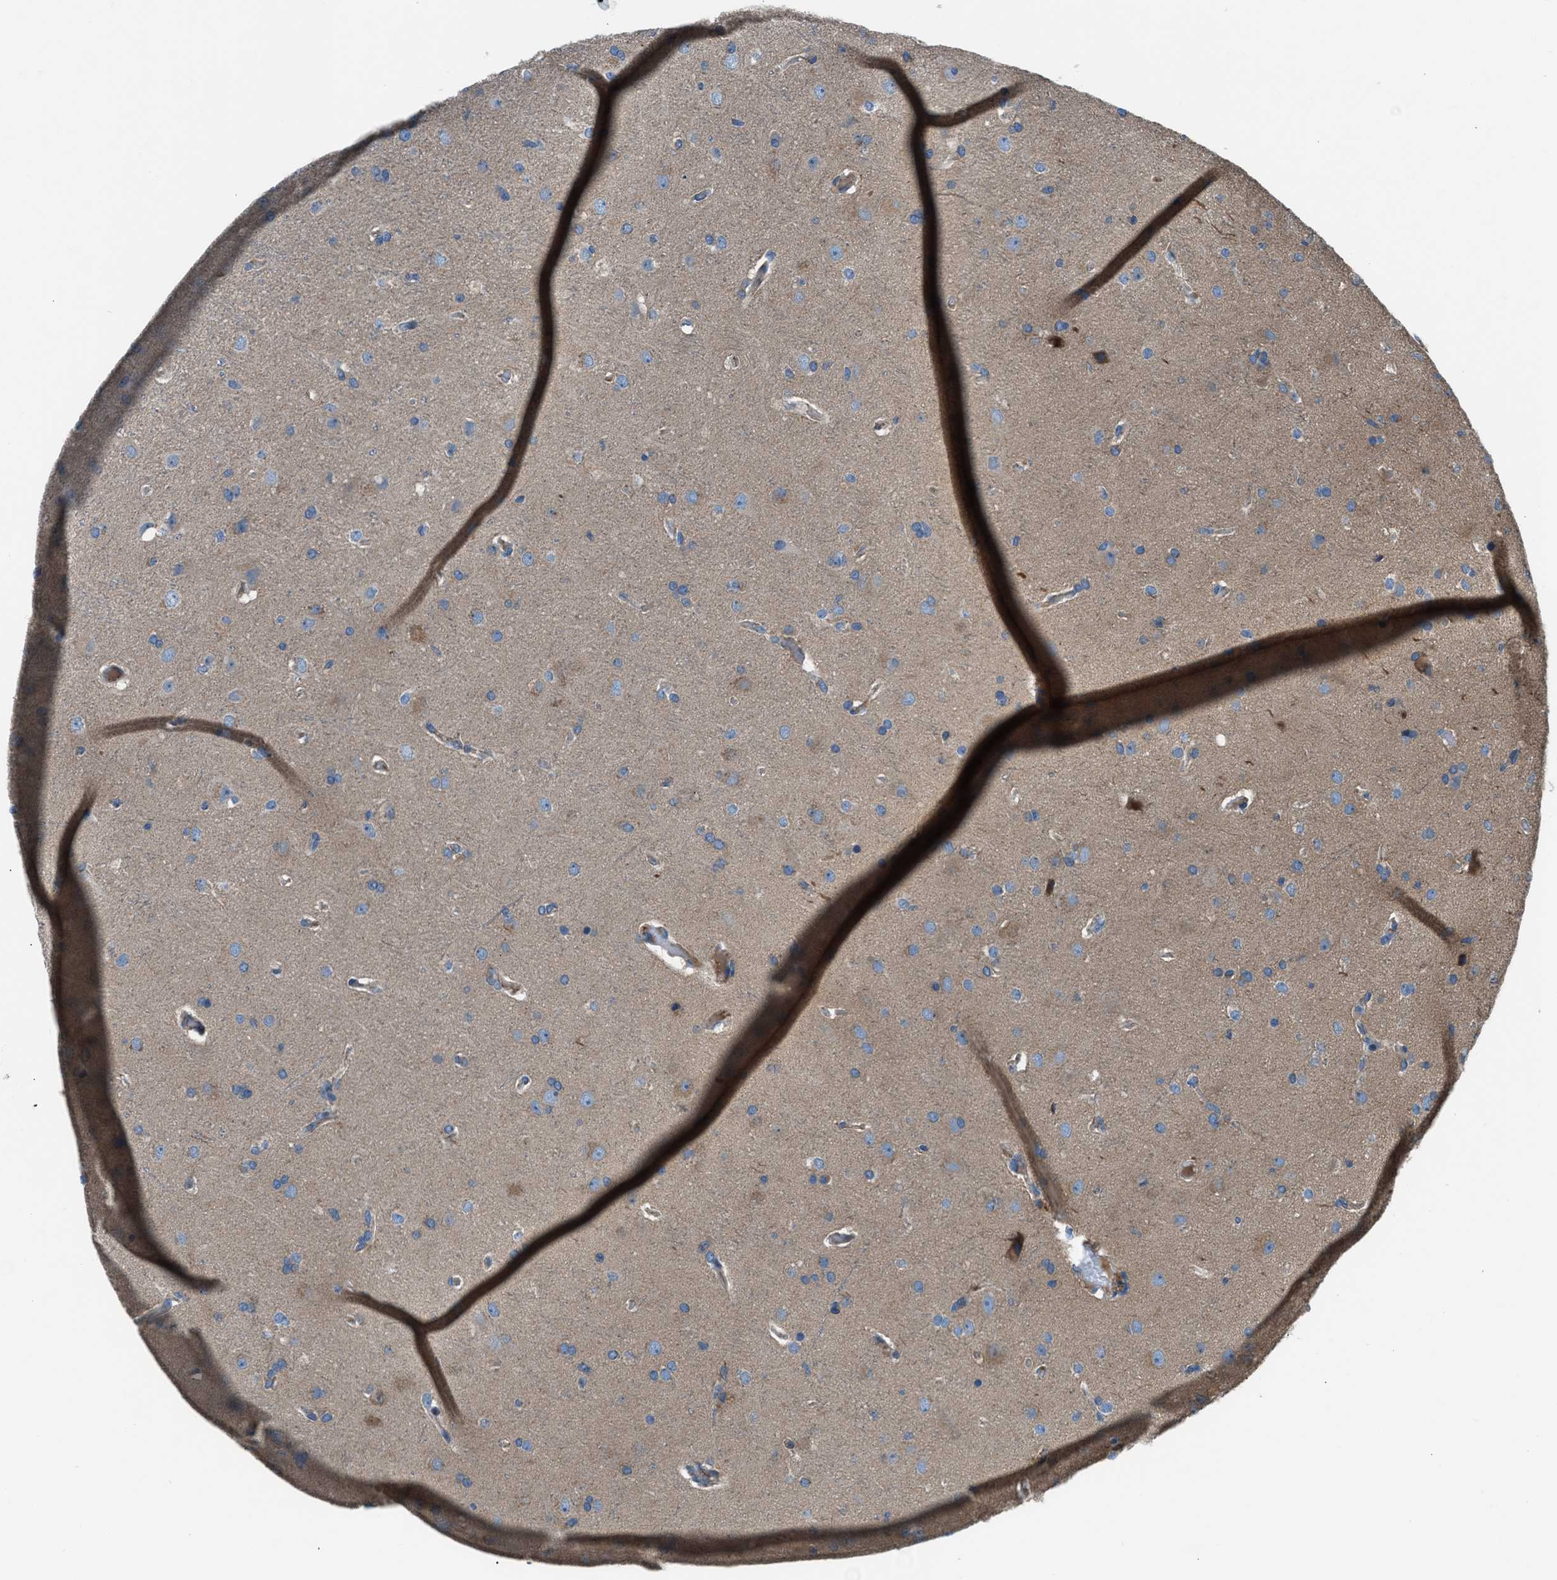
{"staining": {"intensity": "weak", "quantity": "<25%", "location": "cytoplasmic/membranous"}, "tissue": "glioma", "cell_type": "Tumor cells", "image_type": "cancer", "snomed": [{"axis": "morphology", "description": "Glioma, malignant, High grade"}, {"axis": "topography", "description": "Brain"}], "caption": "There is no significant staining in tumor cells of high-grade glioma (malignant). The staining was performed using DAB to visualize the protein expression in brown, while the nuclei were stained in blue with hematoxylin (Magnification: 20x).", "gene": "SLC38A6", "patient": {"sex": "female", "age": 58}}